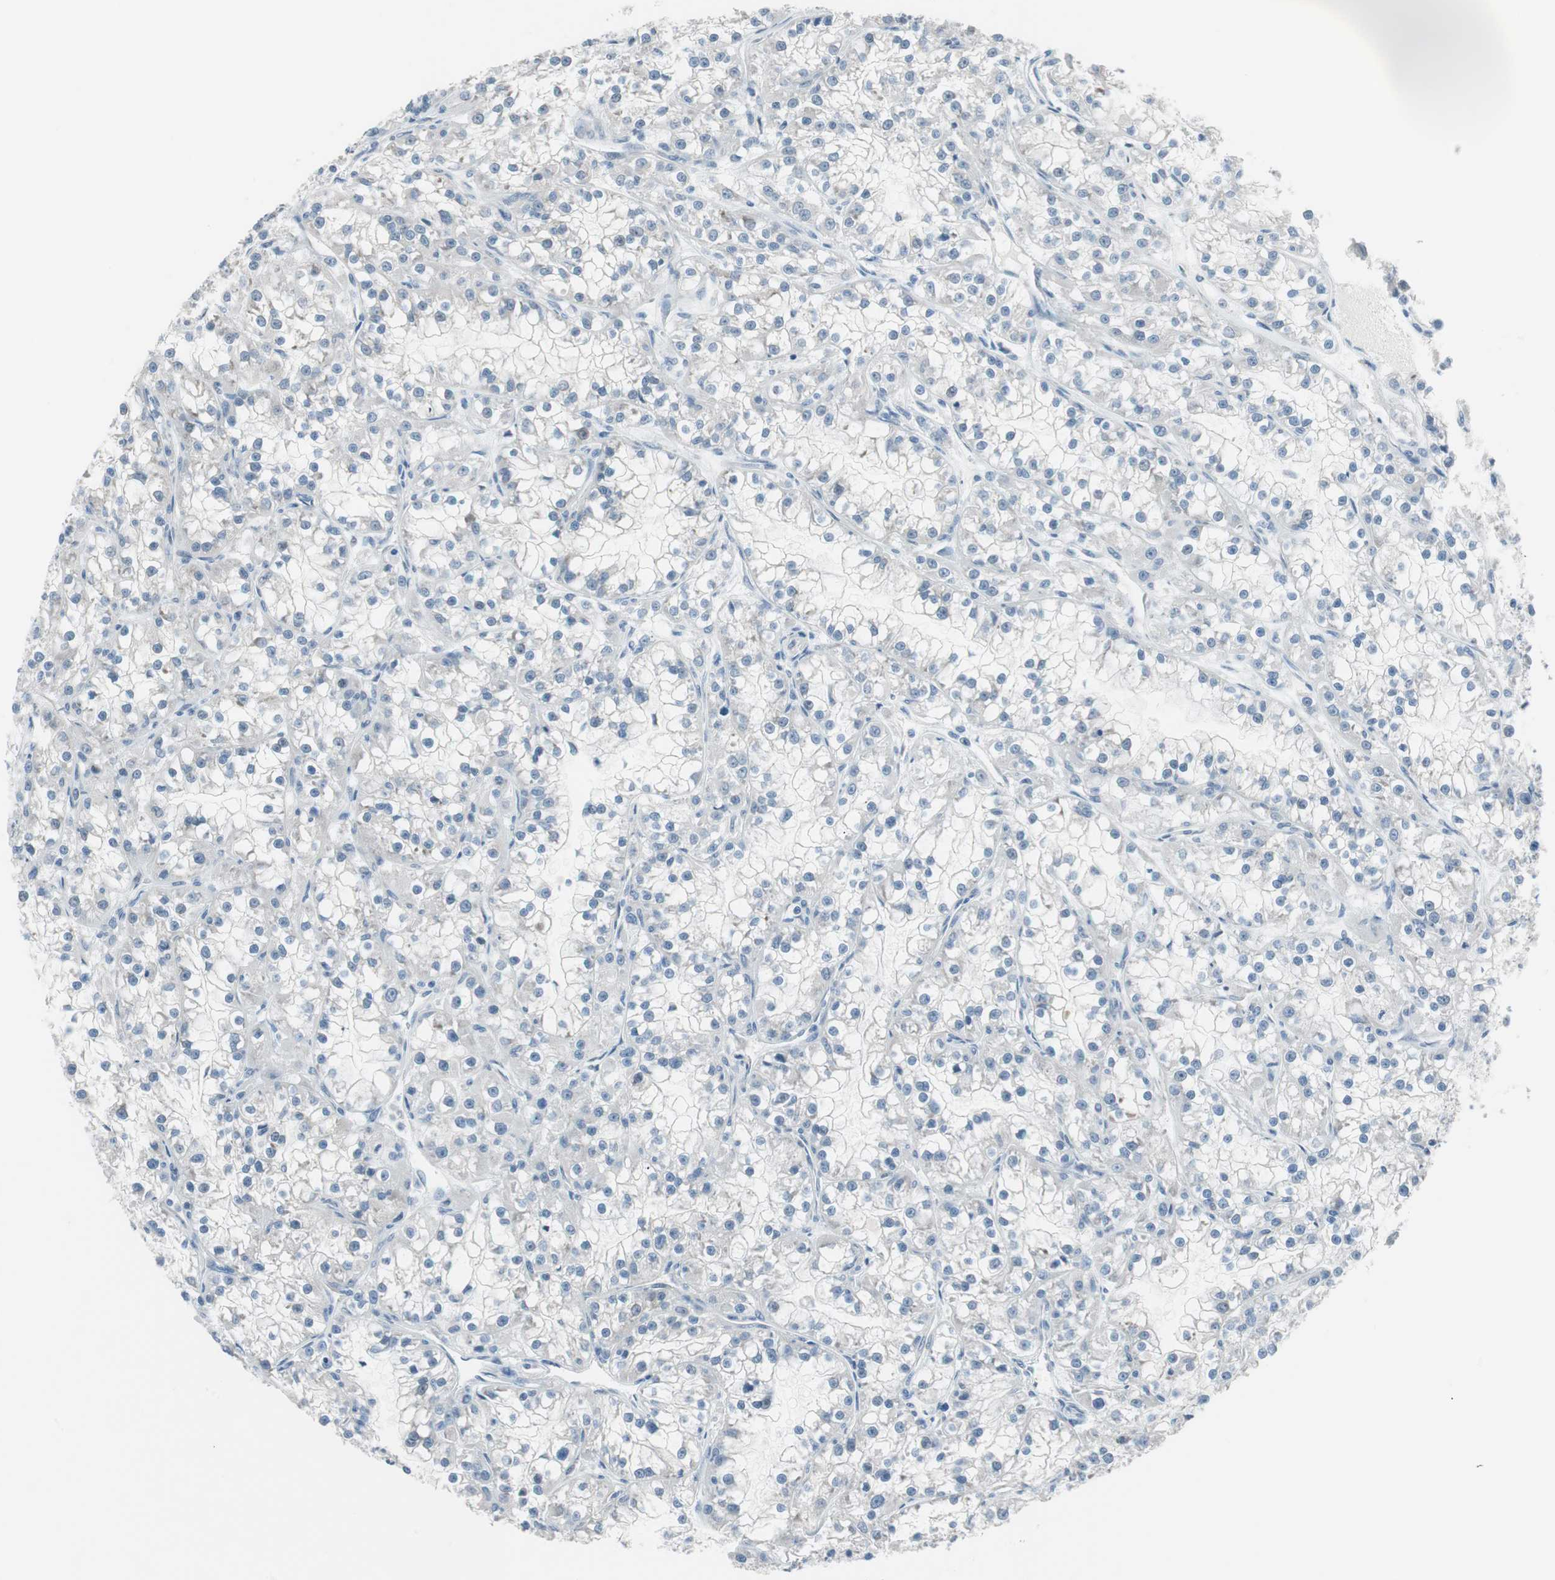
{"staining": {"intensity": "negative", "quantity": "none", "location": "none"}, "tissue": "renal cancer", "cell_type": "Tumor cells", "image_type": "cancer", "snomed": [{"axis": "morphology", "description": "Adenocarcinoma, NOS"}, {"axis": "topography", "description": "Kidney"}], "caption": "A high-resolution photomicrograph shows IHC staining of renal cancer (adenocarcinoma), which shows no significant positivity in tumor cells.", "gene": "GRHL1", "patient": {"sex": "female", "age": 52}}